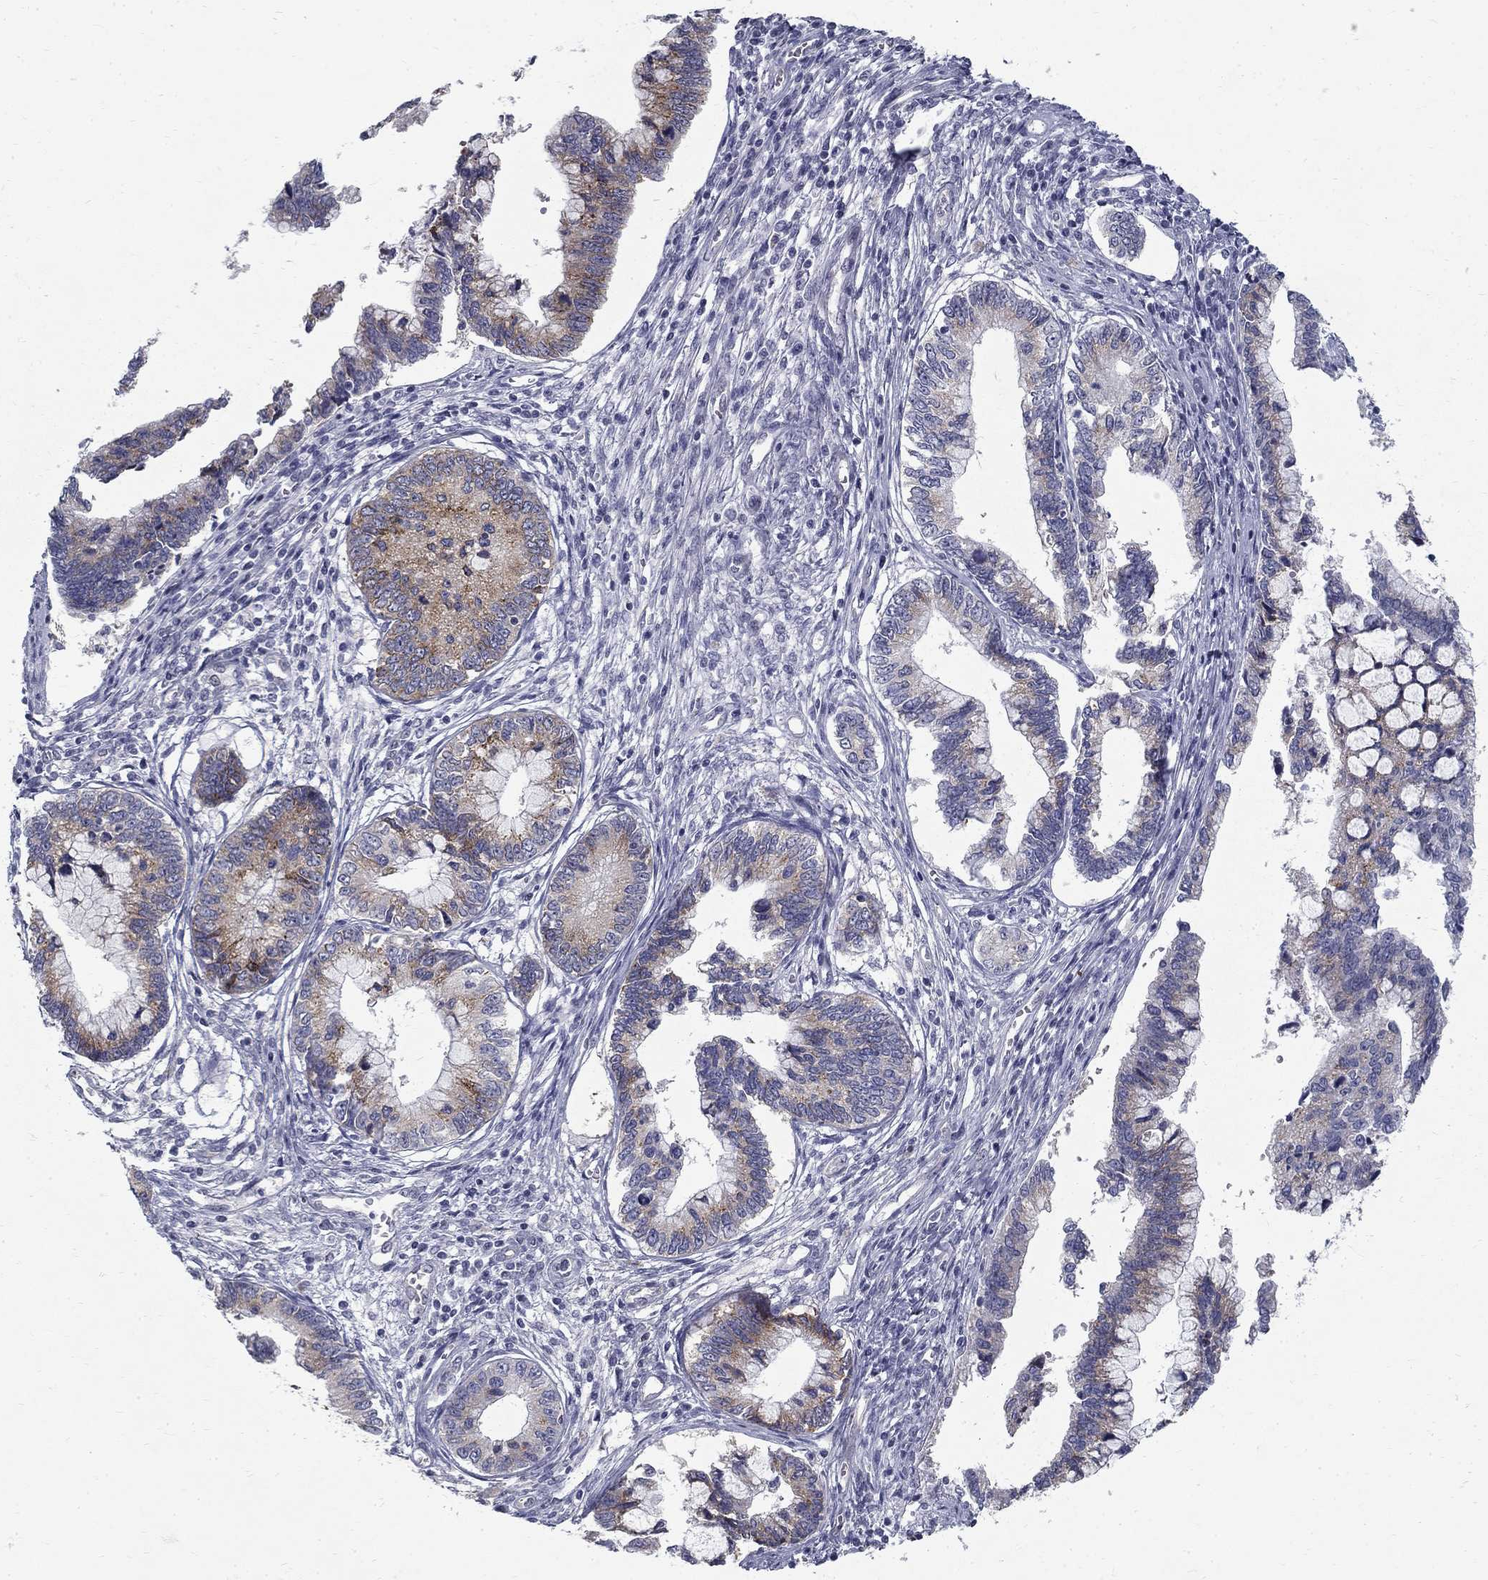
{"staining": {"intensity": "strong", "quantity": "25%-75%", "location": "cytoplasmic/membranous"}, "tissue": "cervical cancer", "cell_type": "Tumor cells", "image_type": "cancer", "snomed": [{"axis": "morphology", "description": "Adenocarcinoma, NOS"}, {"axis": "topography", "description": "Cervix"}], "caption": "Human cervical cancer (adenocarcinoma) stained with a protein marker displays strong staining in tumor cells.", "gene": "CLIC6", "patient": {"sex": "female", "age": 44}}